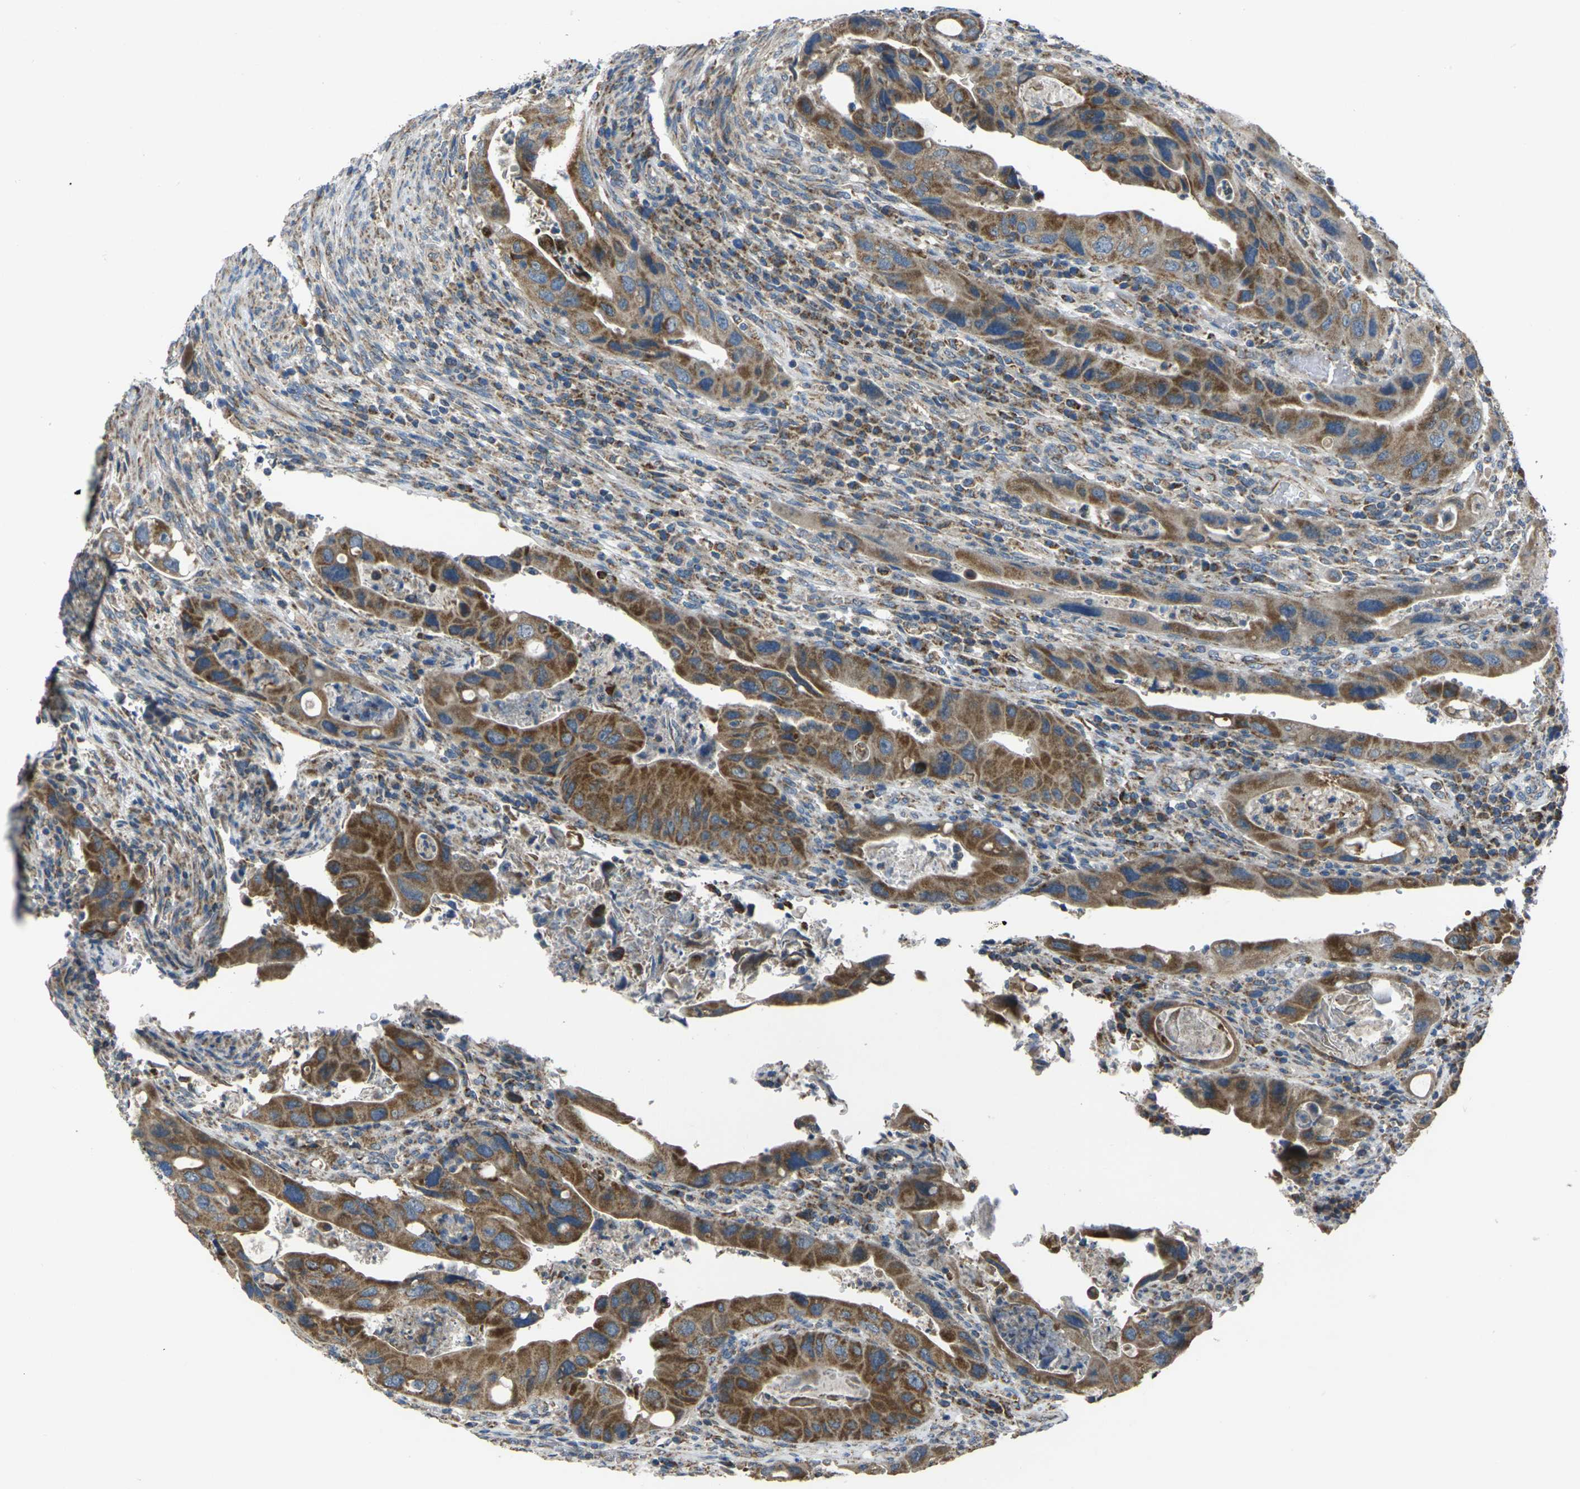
{"staining": {"intensity": "moderate", "quantity": ">75%", "location": "cytoplasmic/membranous"}, "tissue": "colorectal cancer", "cell_type": "Tumor cells", "image_type": "cancer", "snomed": [{"axis": "morphology", "description": "Adenocarcinoma, NOS"}, {"axis": "topography", "description": "Rectum"}], "caption": "IHC photomicrograph of neoplastic tissue: adenocarcinoma (colorectal) stained using IHC displays medium levels of moderate protein expression localized specifically in the cytoplasmic/membranous of tumor cells, appearing as a cytoplasmic/membranous brown color.", "gene": "TMEM120B", "patient": {"sex": "female", "age": 57}}